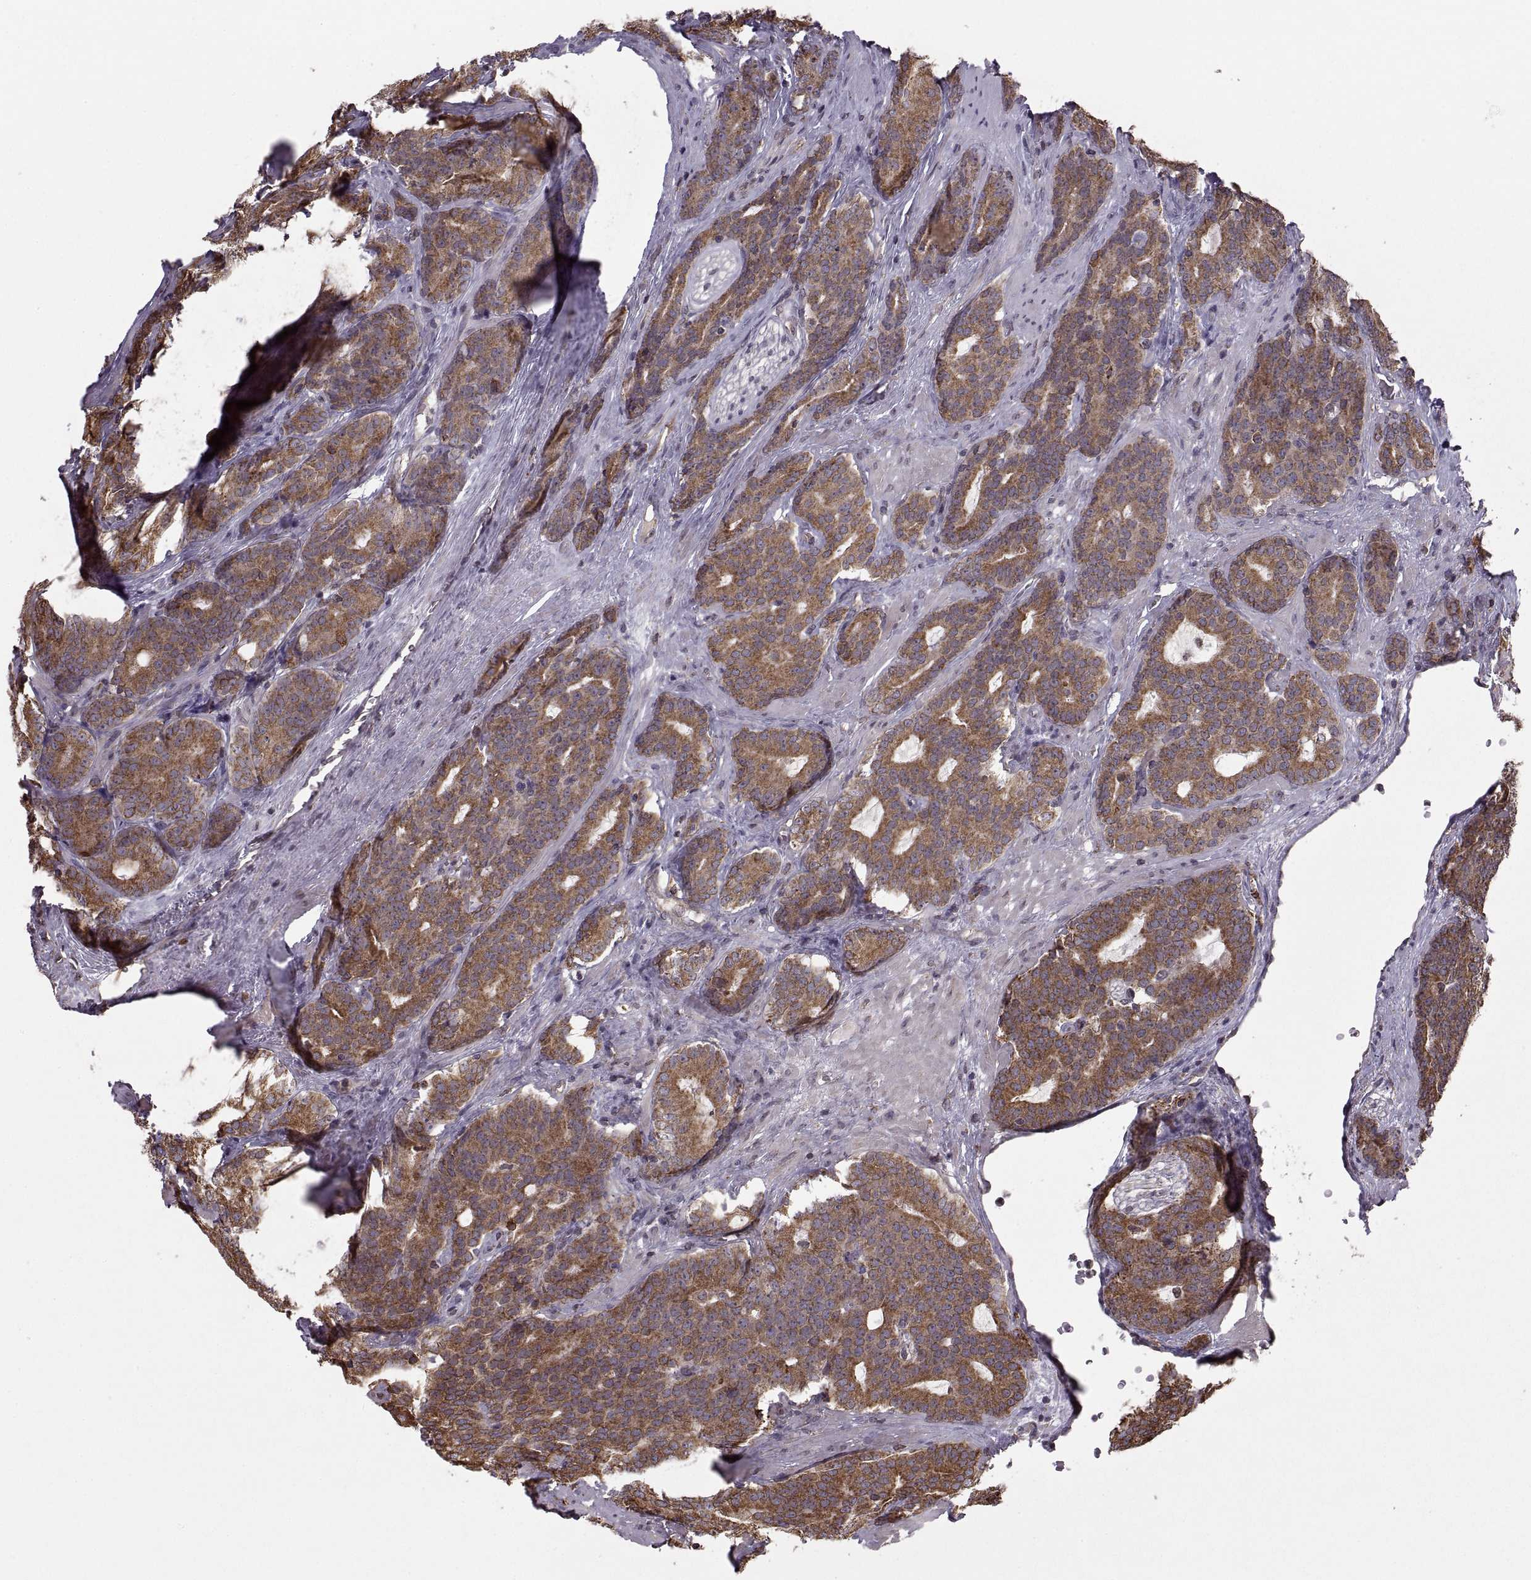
{"staining": {"intensity": "strong", "quantity": ">75%", "location": "cytoplasmic/membranous"}, "tissue": "prostate cancer", "cell_type": "Tumor cells", "image_type": "cancer", "snomed": [{"axis": "morphology", "description": "Adenocarcinoma, NOS"}, {"axis": "topography", "description": "Prostate"}], "caption": "DAB immunohistochemical staining of prostate adenocarcinoma demonstrates strong cytoplasmic/membranous protein staining in approximately >75% of tumor cells.", "gene": "PDIA3", "patient": {"sex": "male", "age": 71}}